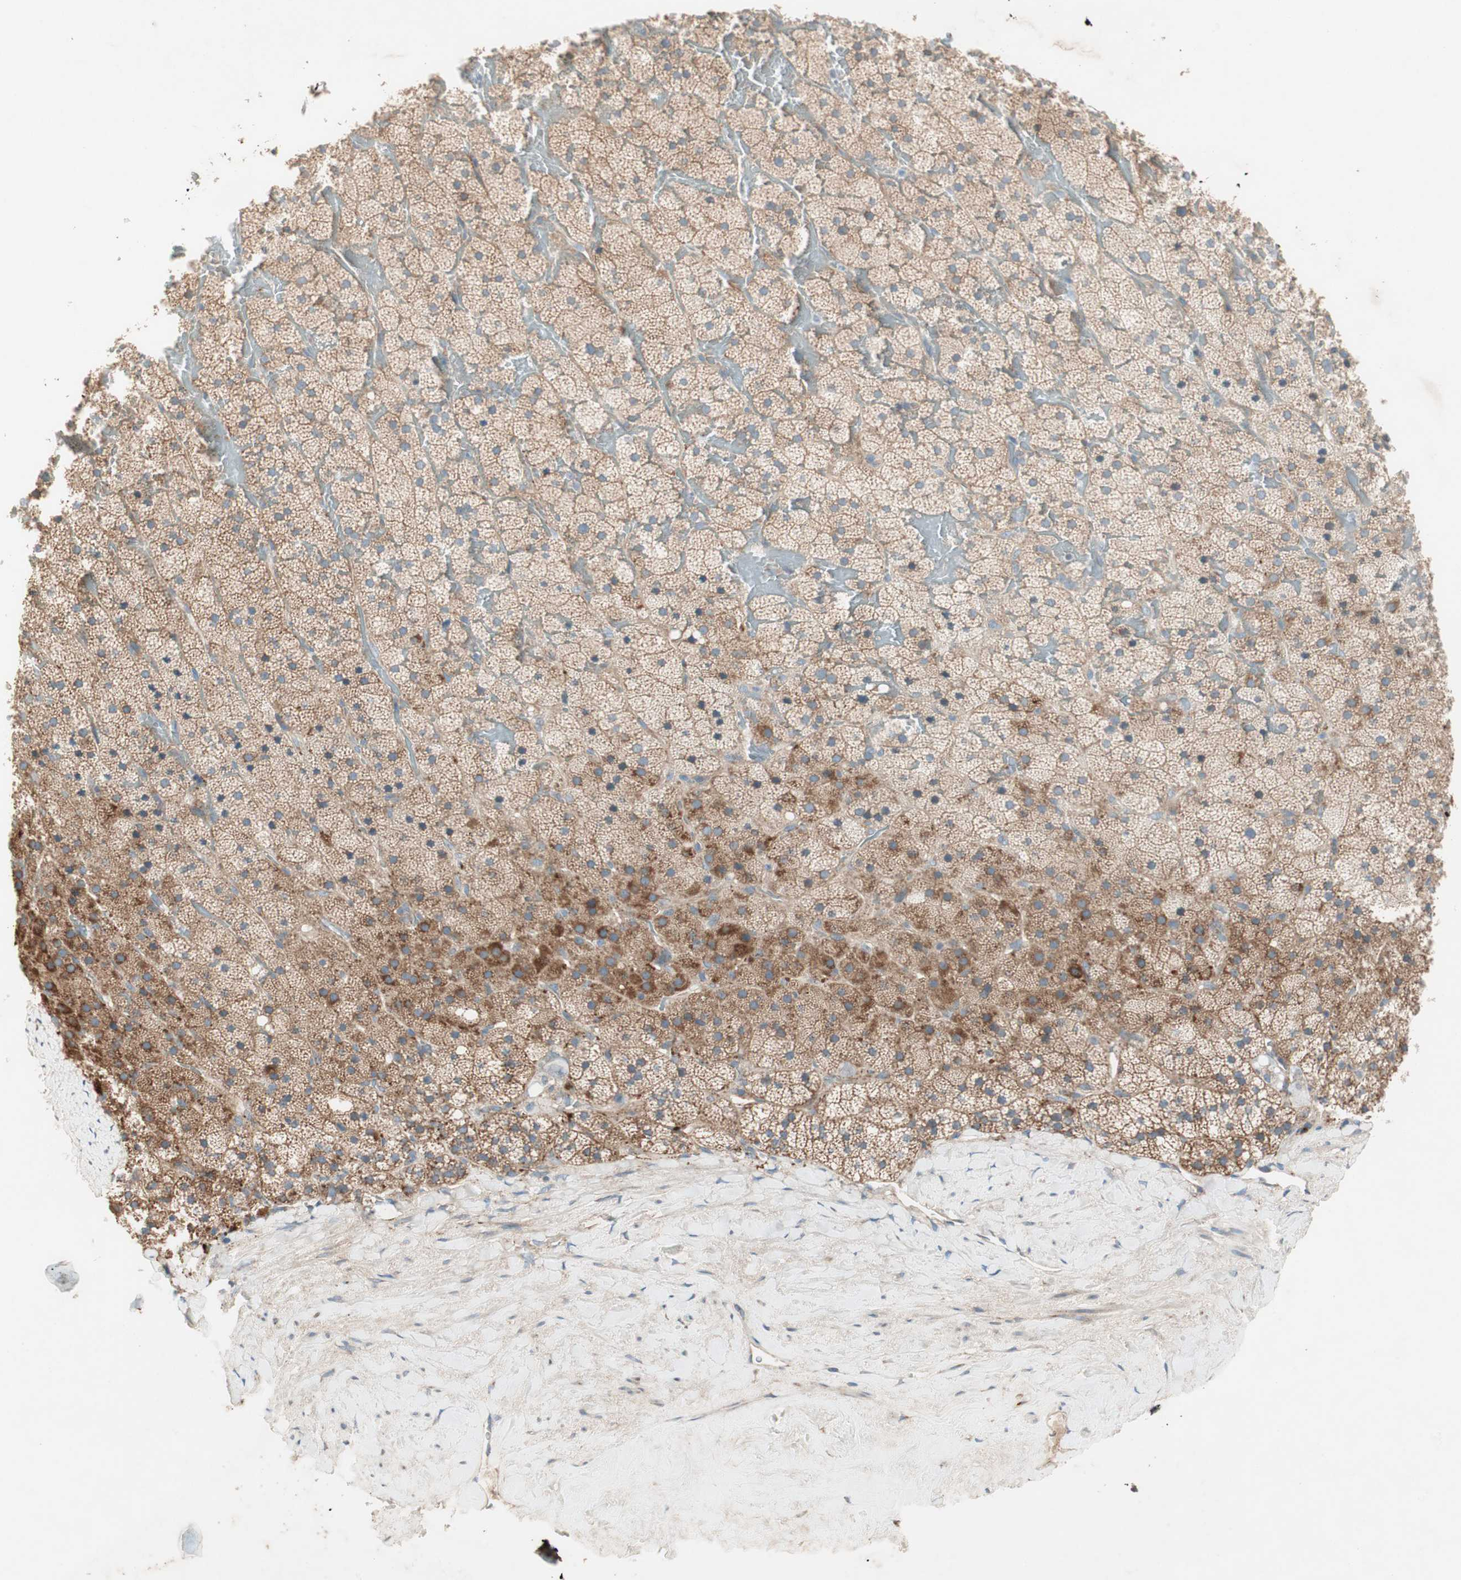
{"staining": {"intensity": "moderate", "quantity": ">75%", "location": "cytoplasmic/membranous"}, "tissue": "adrenal gland", "cell_type": "Glandular cells", "image_type": "normal", "snomed": [{"axis": "morphology", "description": "Normal tissue, NOS"}, {"axis": "topography", "description": "Adrenal gland"}], "caption": "The photomicrograph displays staining of benign adrenal gland, revealing moderate cytoplasmic/membranous protein expression (brown color) within glandular cells. (IHC, brightfield microscopy, high magnification).", "gene": "RPL23", "patient": {"sex": "male", "age": 35}}